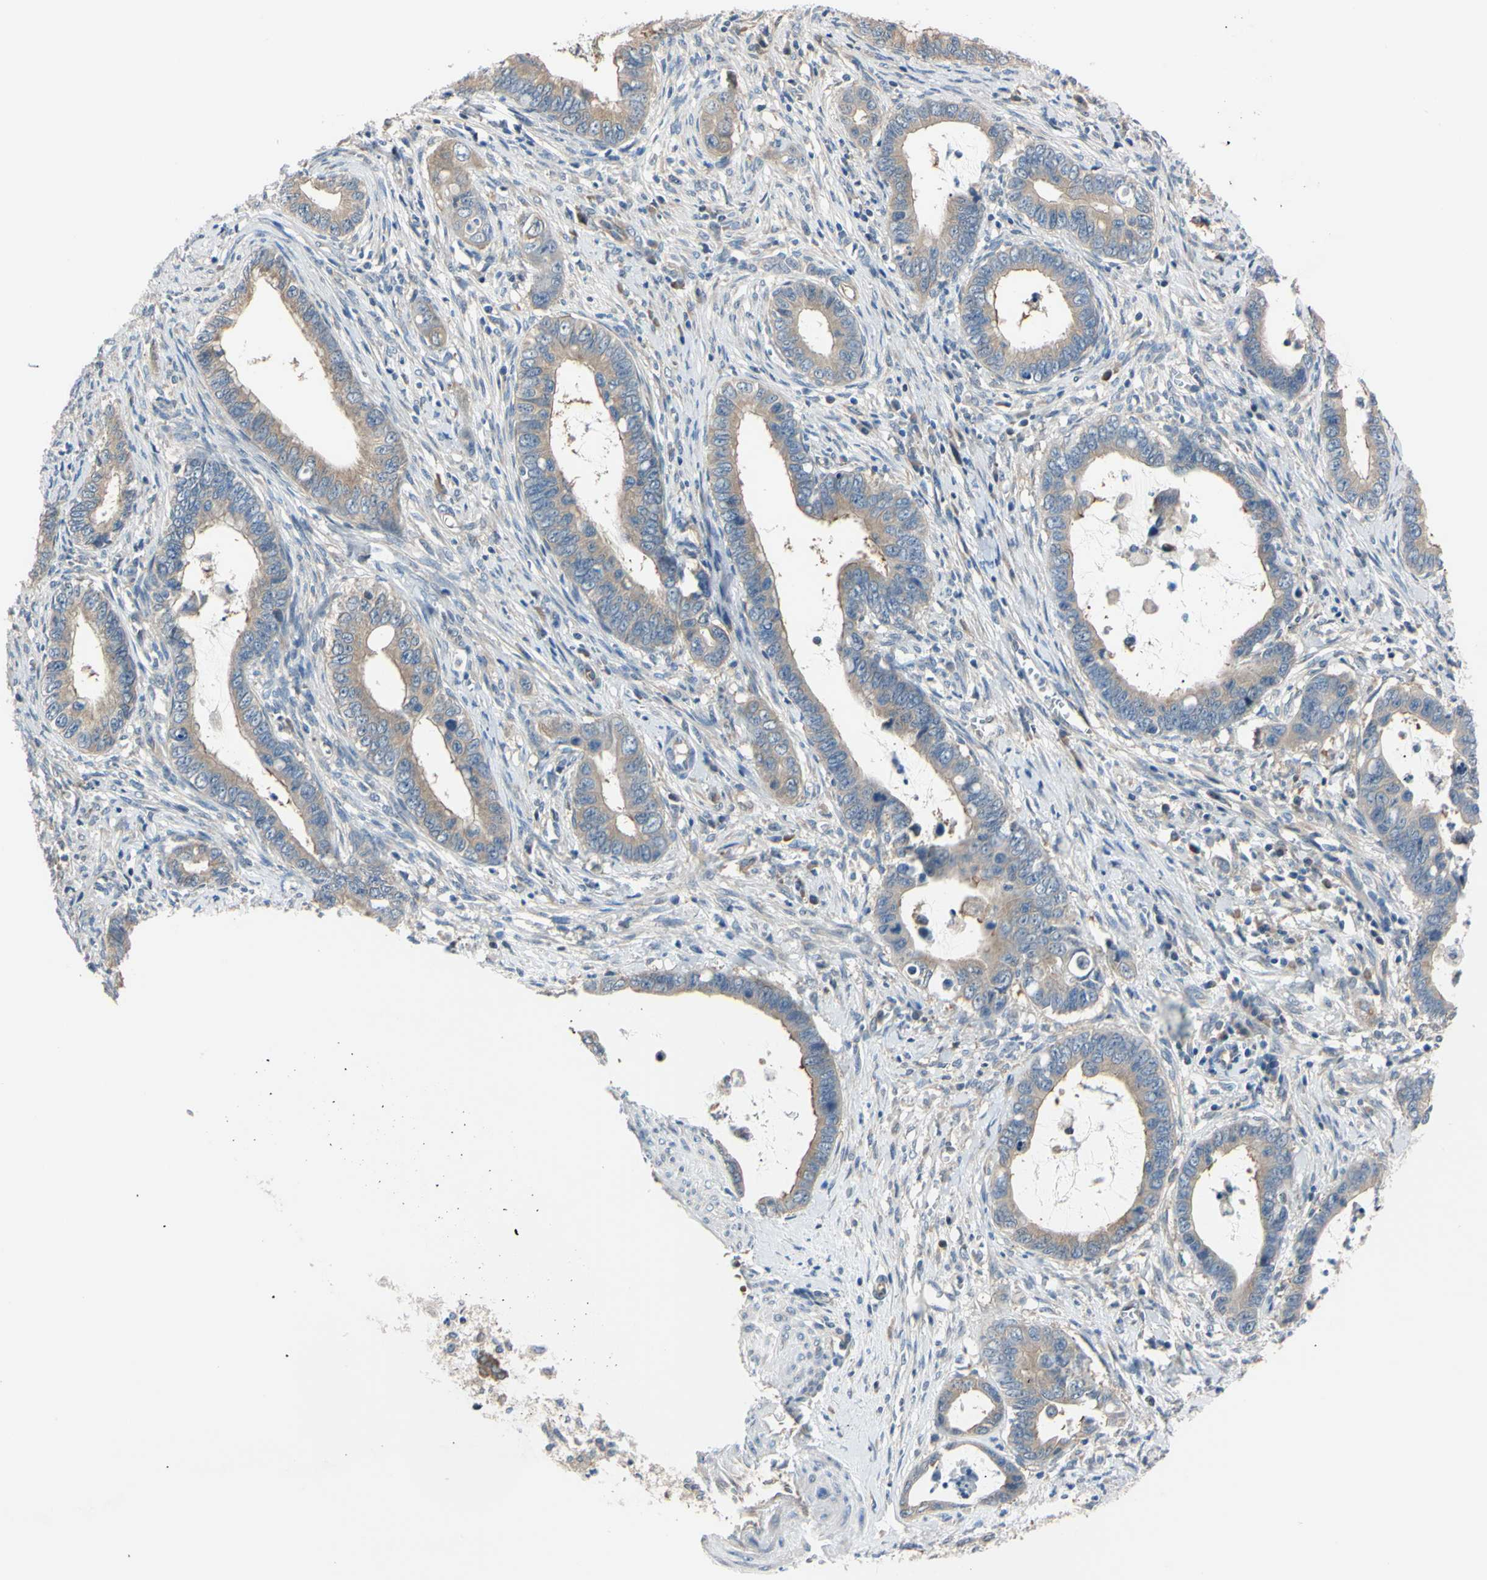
{"staining": {"intensity": "moderate", "quantity": "<25%", "location": "cytoplasmic/membranous"}, "tissue": "cervical cancer", "cell_type": "Tumor cells", "image_type": "cancer", "snomed": [{"axis": "morphology", "description": "Adenocarcinoma, NOS"}, {"axis": "topography", "description": "Cervix"}], "caption": "Approximately <25% of tumor cells in human cervical adenocarcinoma display moderate cytoplasmic/membranous protein staining as visualized by brown immunohistochemical staining.", "gene": "RARS1", "patient": {"sex": "female", "age": 44}}